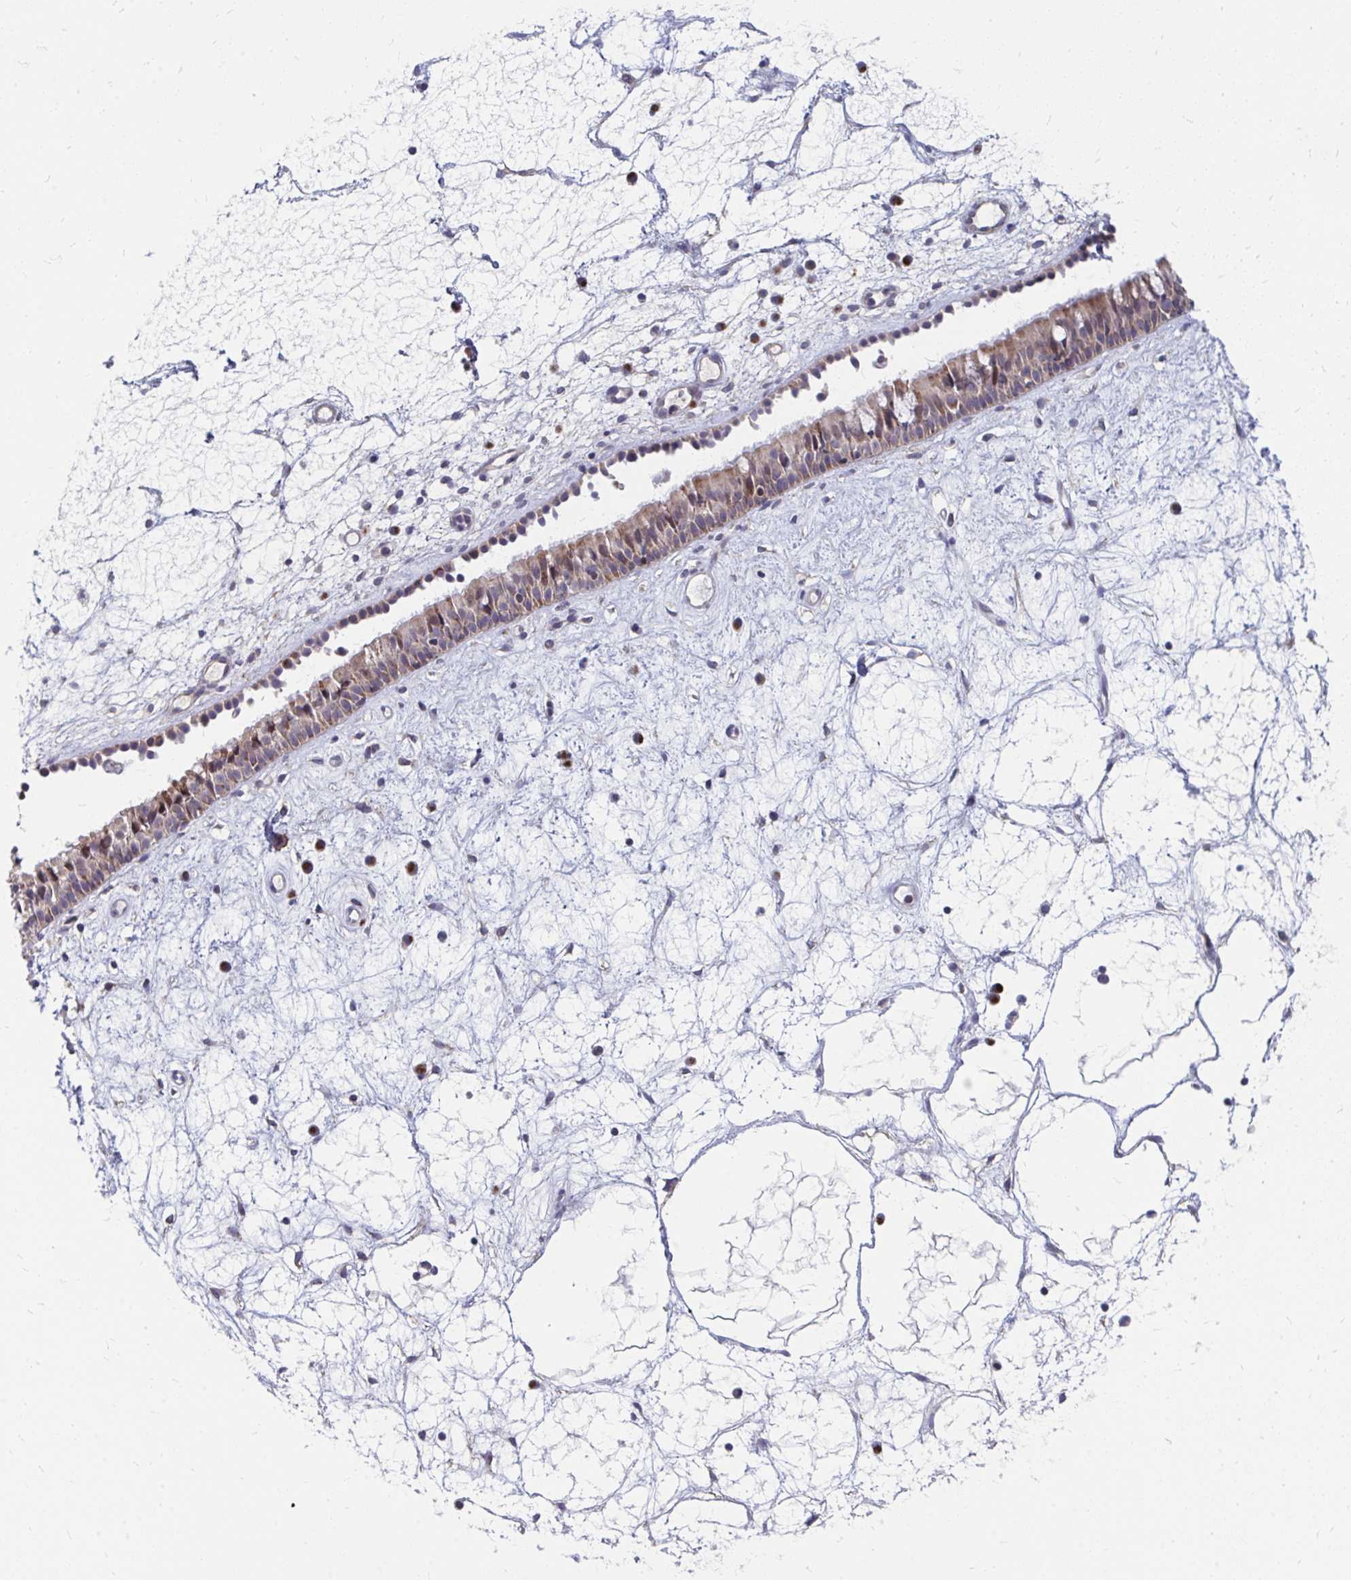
{"staining": {"intensity": "moderate", "quantity": "25%-75%", "location": "cytoplasmic/membranous"}, "tissue": "nasopharynx", "cell_type": "Respiratory epithelial cells", "image_type": "normal", "snomed": [{"axis": "morphology", "description": "Normal tissue, NOS"}, {"axis": "topography", "description": "Nasopharynx"}], "caption": "The image demonstrates staining of unremarkable nasopharynx, revealing moderate cytoplasmic/membranous protein expression (brown color) within respiratory epithelial cells.", "gene": "PABIR3", "patient": {"sex": "male", "age": 69}}